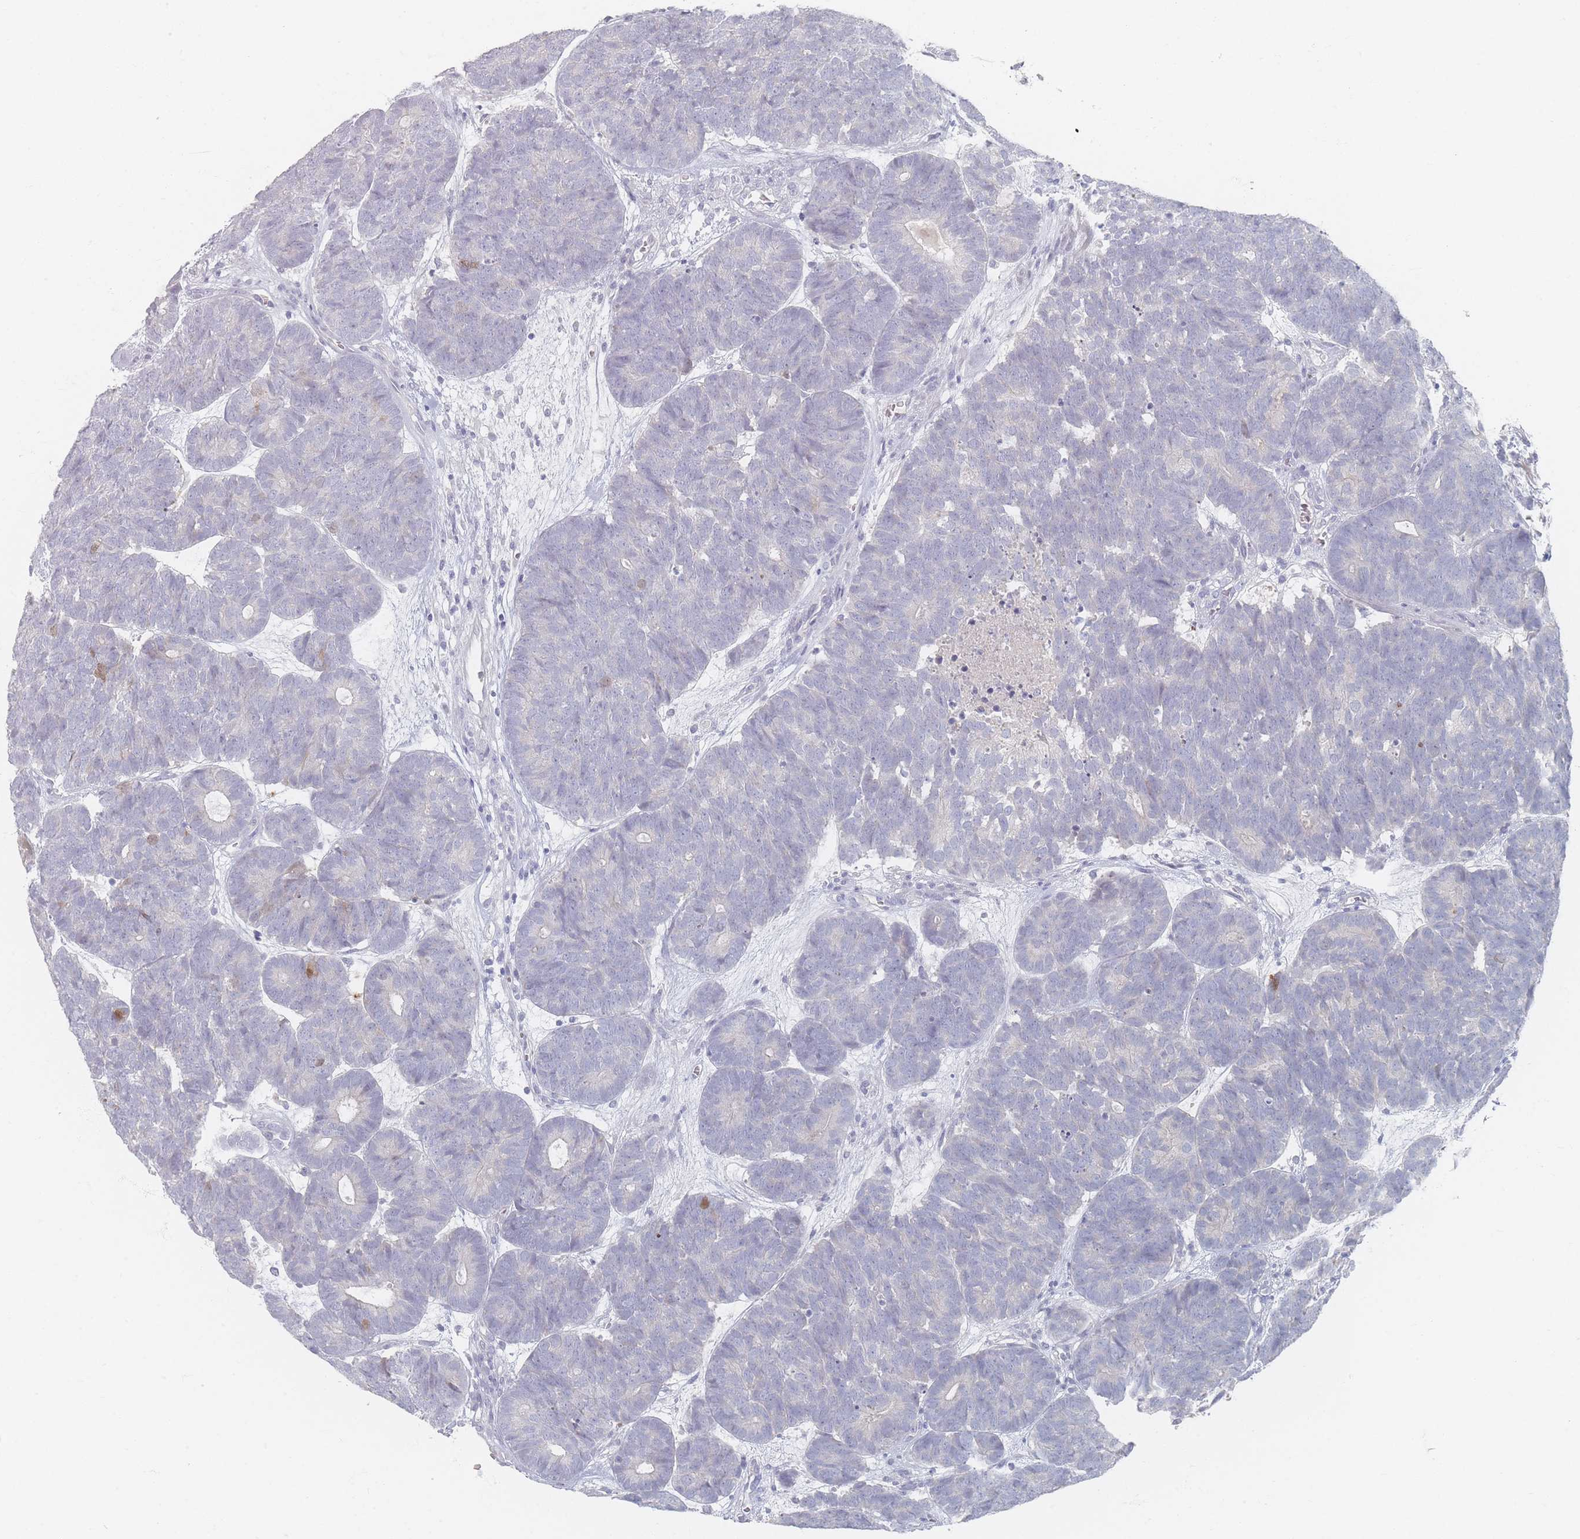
{"staining": {"intensity": "negative", "quantity": "none", "location": "none"}, "tissue": "head and neck cancer", "cell_type": "Tumor cells", "image_type": "cancer", "snomed": [{"axis": "morphology", "description": "Adenocarcinoma, NOS"}, {"axis": "topography", "description": "Head-Neck"}], "caption": "Tumor cells show no significant positivity in head and neck adenocarcinoma.", "gene": "CD37", "patient": {"sex": "female", "age": 81}}